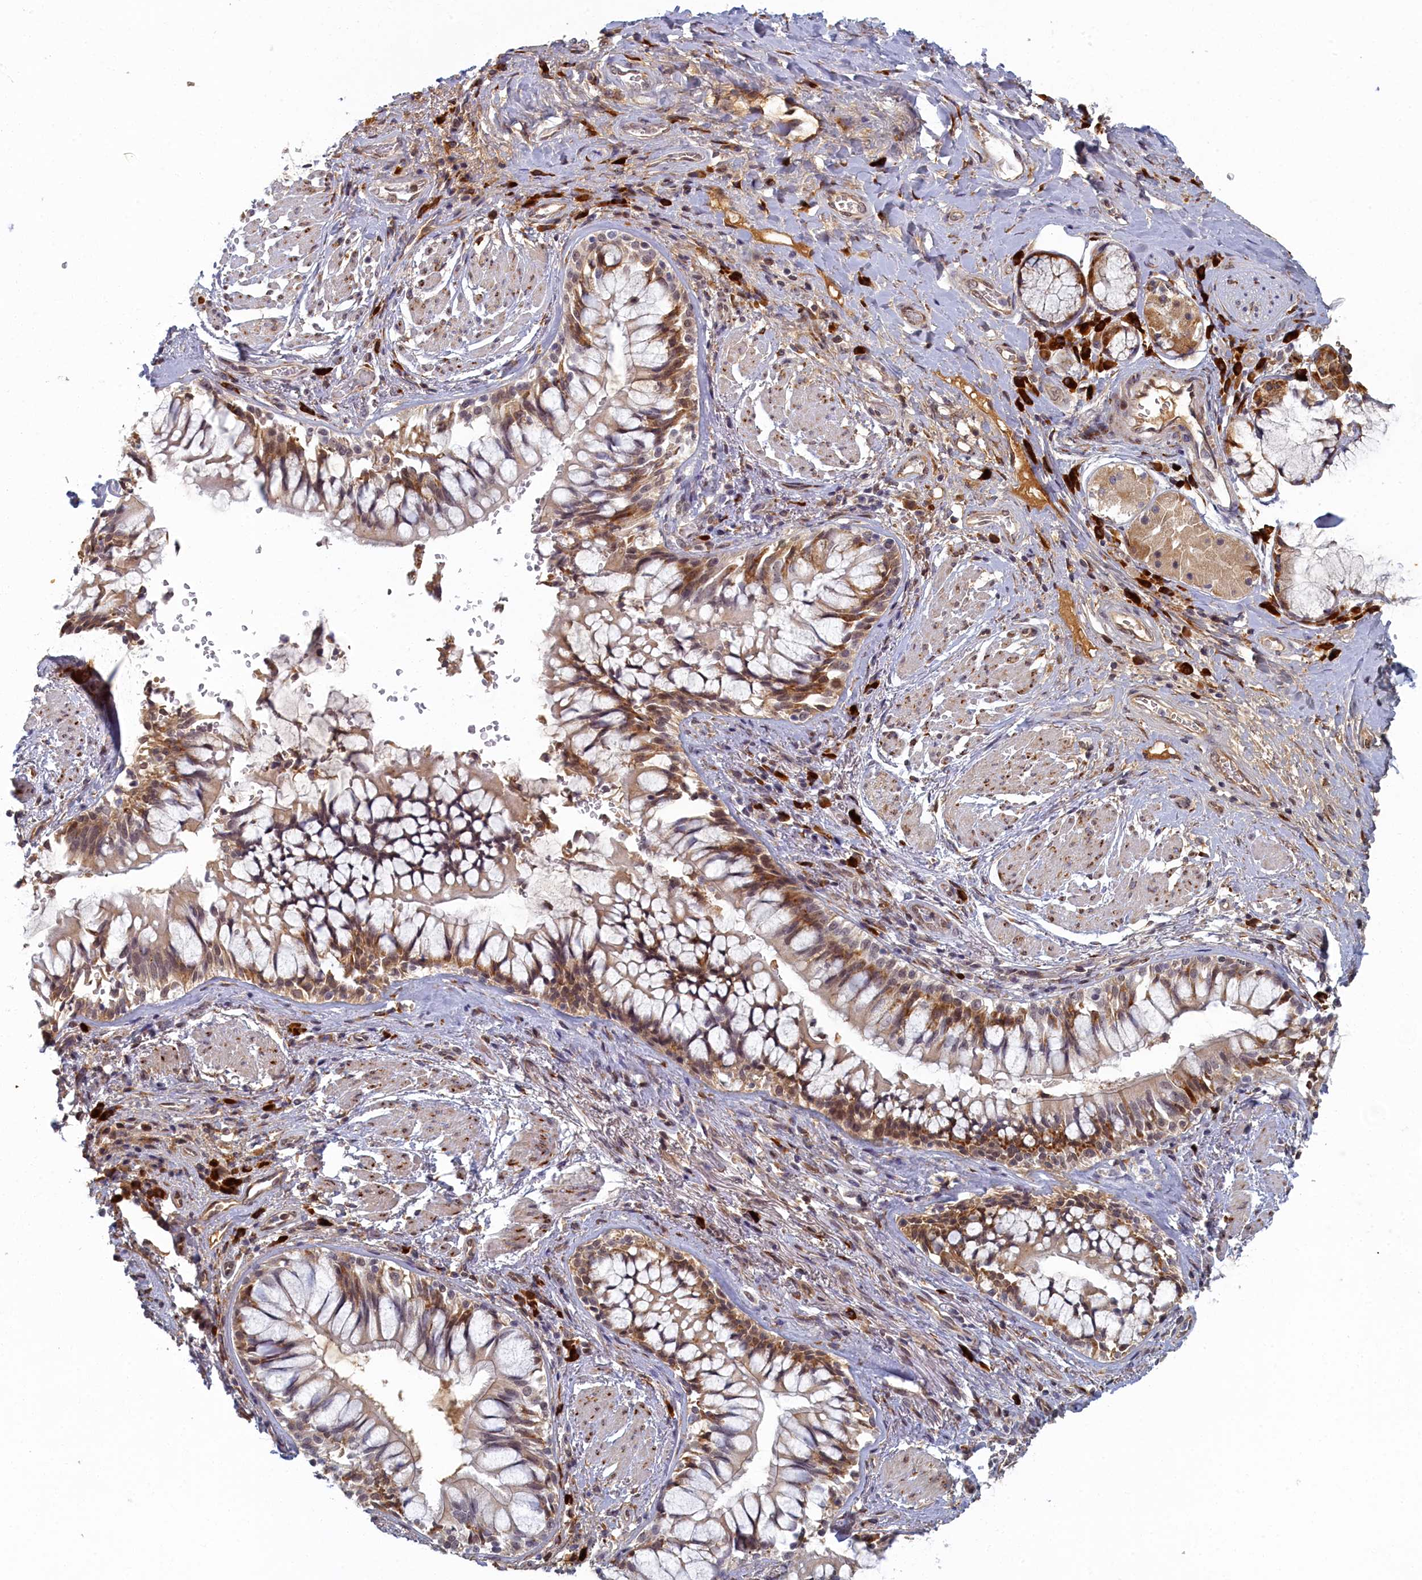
{"staining": {"intensity": "negative", "quantity": "none", "location": "none"}, "tissue": "adipose tissue", "cell_type": "Adipocytes", "image_type": "normal", "snomed": [{"axis": "morphology", "description": "Normal tissue, NOS"}, {"axis": "morphology", "description": "Squamous cell carcinoma, NOS"}, {"axis": "topography", "description": "Bronchus"}, {"axis": "topography", "description": "Lung"}], "caption": "Adipocytes are negative for protein expression in unremarkable human adipose tissue. (Brightfield microscopy of DAB (3,3'-diaminobenzidine) immunohistochemistry (IHC) at high magnification).", "gene": "DNAJC17", "patient": {"sex": "male", "age": 64}}